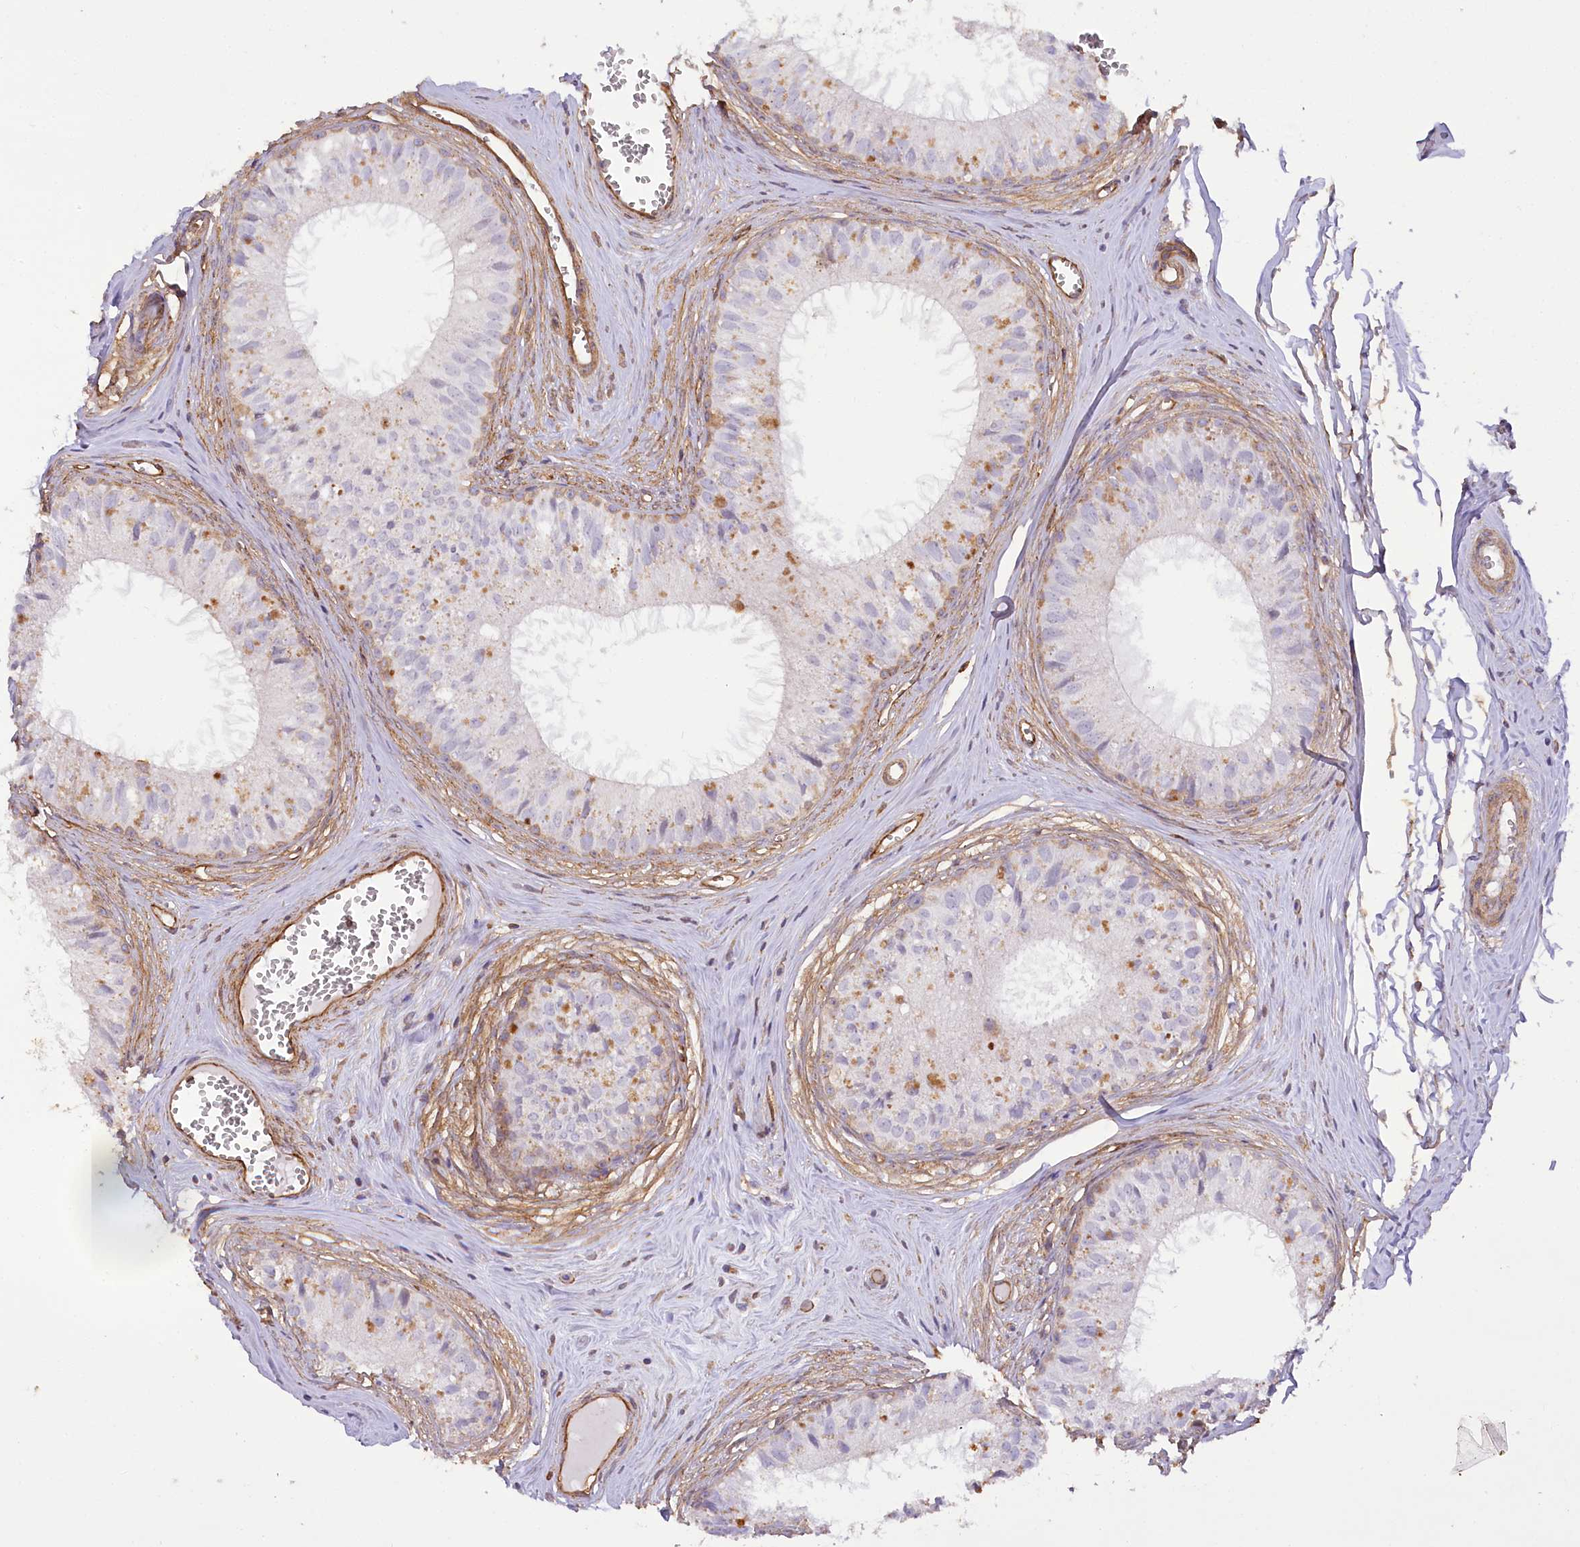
{"staining": {"intensity": "moderate", "quantity": "<25%", "location": "cytoplasmic/membranous"}, "tissue": "epididymis", "cell_type": "Glandular cells", "image_type": "normal", "snomed": [{"axis": "morphology", "description": "Normal tissue, NOS"}, {"axis": "topography", "description": "Epididymis"}], "caption": "Immunohistochemical staining of unremarkable epididymis displays moderate cytoplasmic/membranous protein expression in approximately <25% of glandular cells.", "gene": "SYNPO2", "patient": {"sex": "male", "age": 36}}